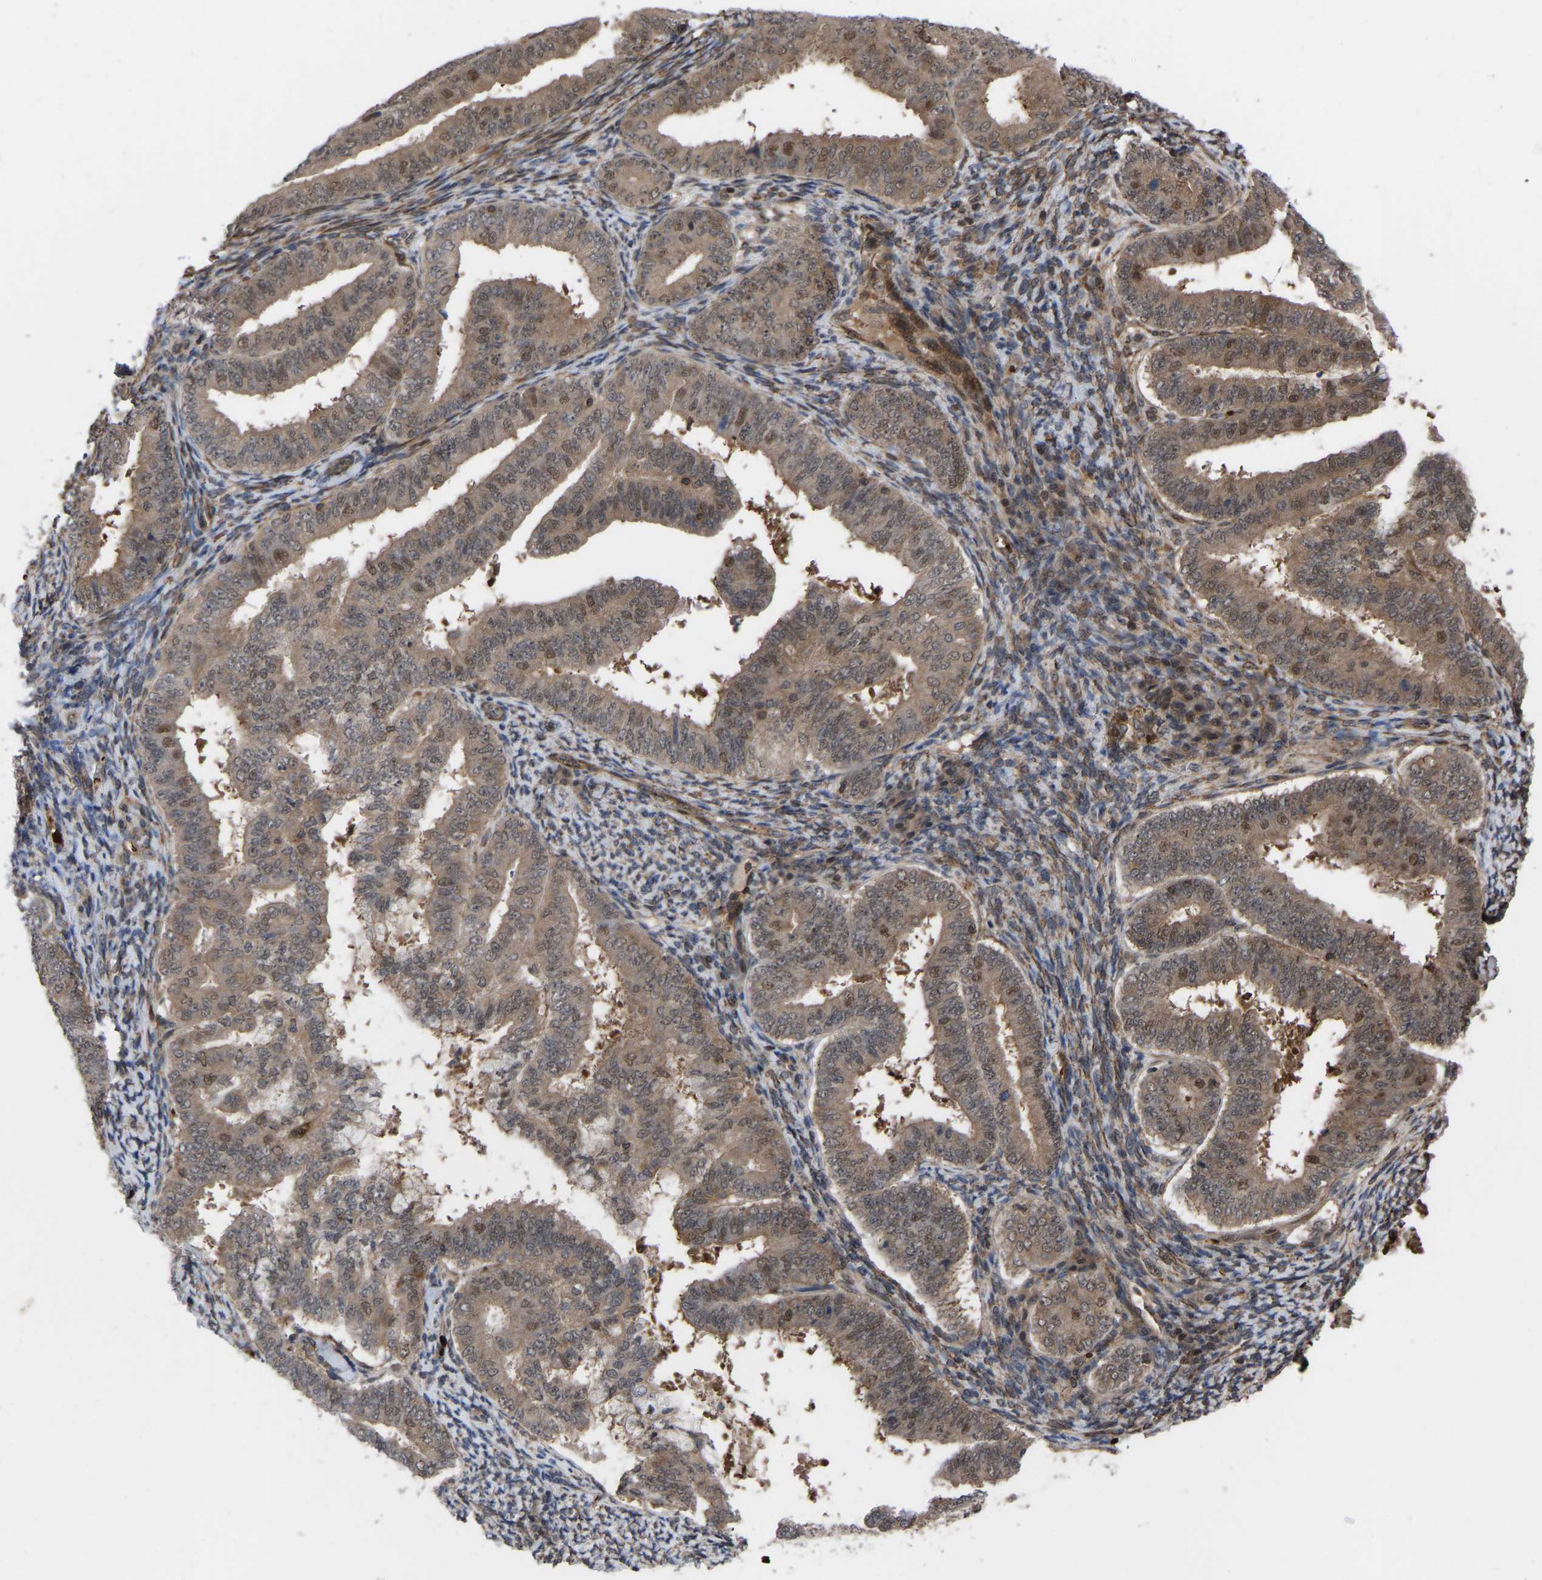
{"staining": {"intensity": "moderate", "quantity": ">75%", "location": "cytoplasmic/membranous,nuclear"}, "tissue": "endometrial cancer", "cell_type": "Tumor cells", "image_type": "cancer", "snomed": [{"axis": "morphology", "description": "Adenocarcinoma, NOS"}, {"axis": "topography", "description": "Endometrium"}], "caption": "The immunohistochemical stain labels moderate cytoplasmic/membranous and nuclear expression in tumor cells of endometrial cancer tissue.", "gene": "CYP7B1", "patient": {"sex": "female", "age": 63}}